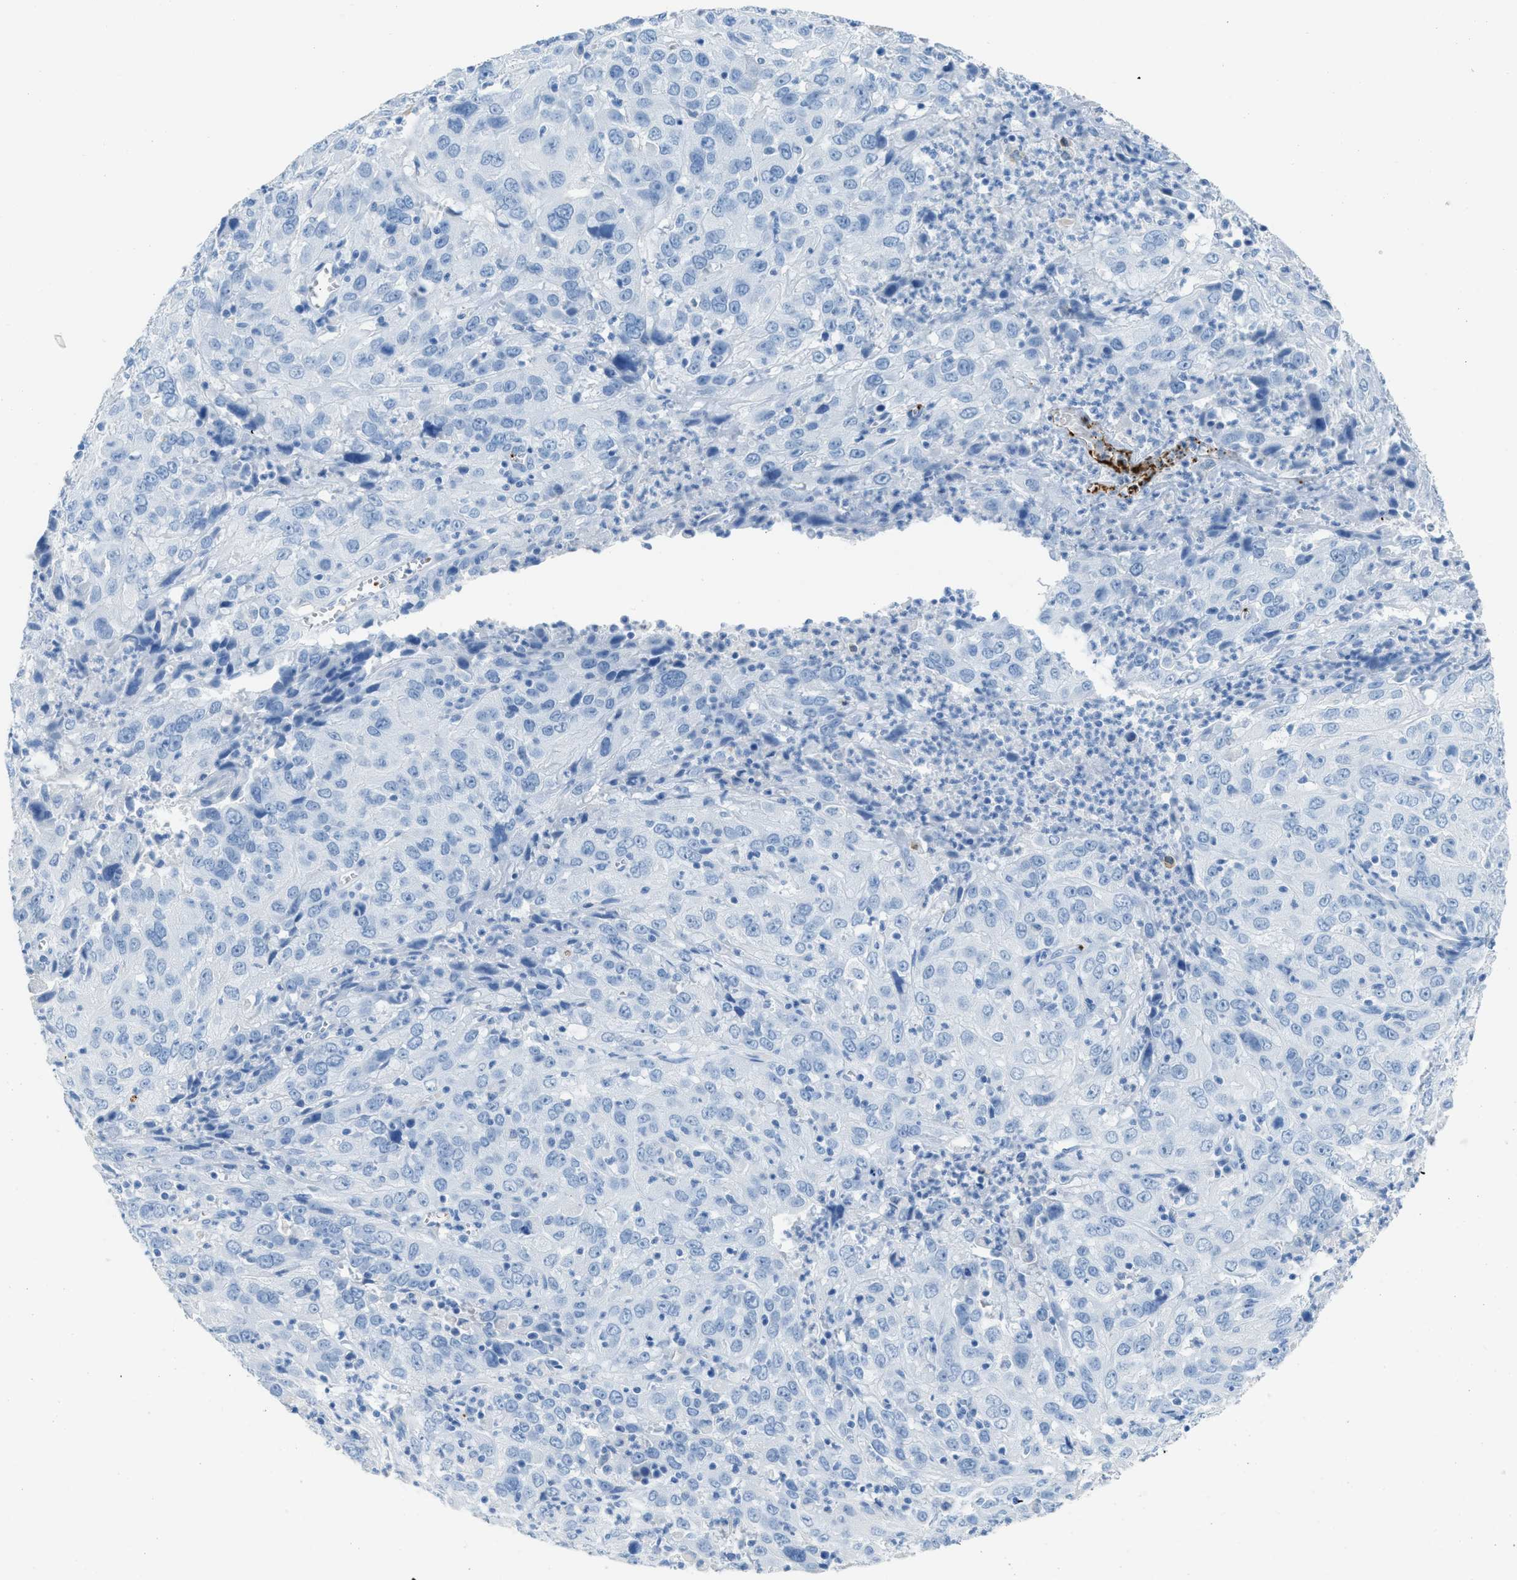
{"staining": {"intensity": "negative", "quantity": "none", "location": "none"}, "tissue": "cervical cancer", "cell_type": "Tumor cells", "image_type": "cancer", "snomed": [{"axis": "morphology", "description": "Squamous cell carcinoma, NOS"}, {"axis": "topography", "description": "Cervix"}], "caption": "High magnification brightfield microscopy of cervical cancer (squamous cell carcinoma) stained with DAB (3,3'-diaminobenzidine) (brown) and counterstained with hematoxylin (blue): tumor cells show no significant staining.", "gene": "FAIM2", "patient": {"sex": "female", "age": 32}}